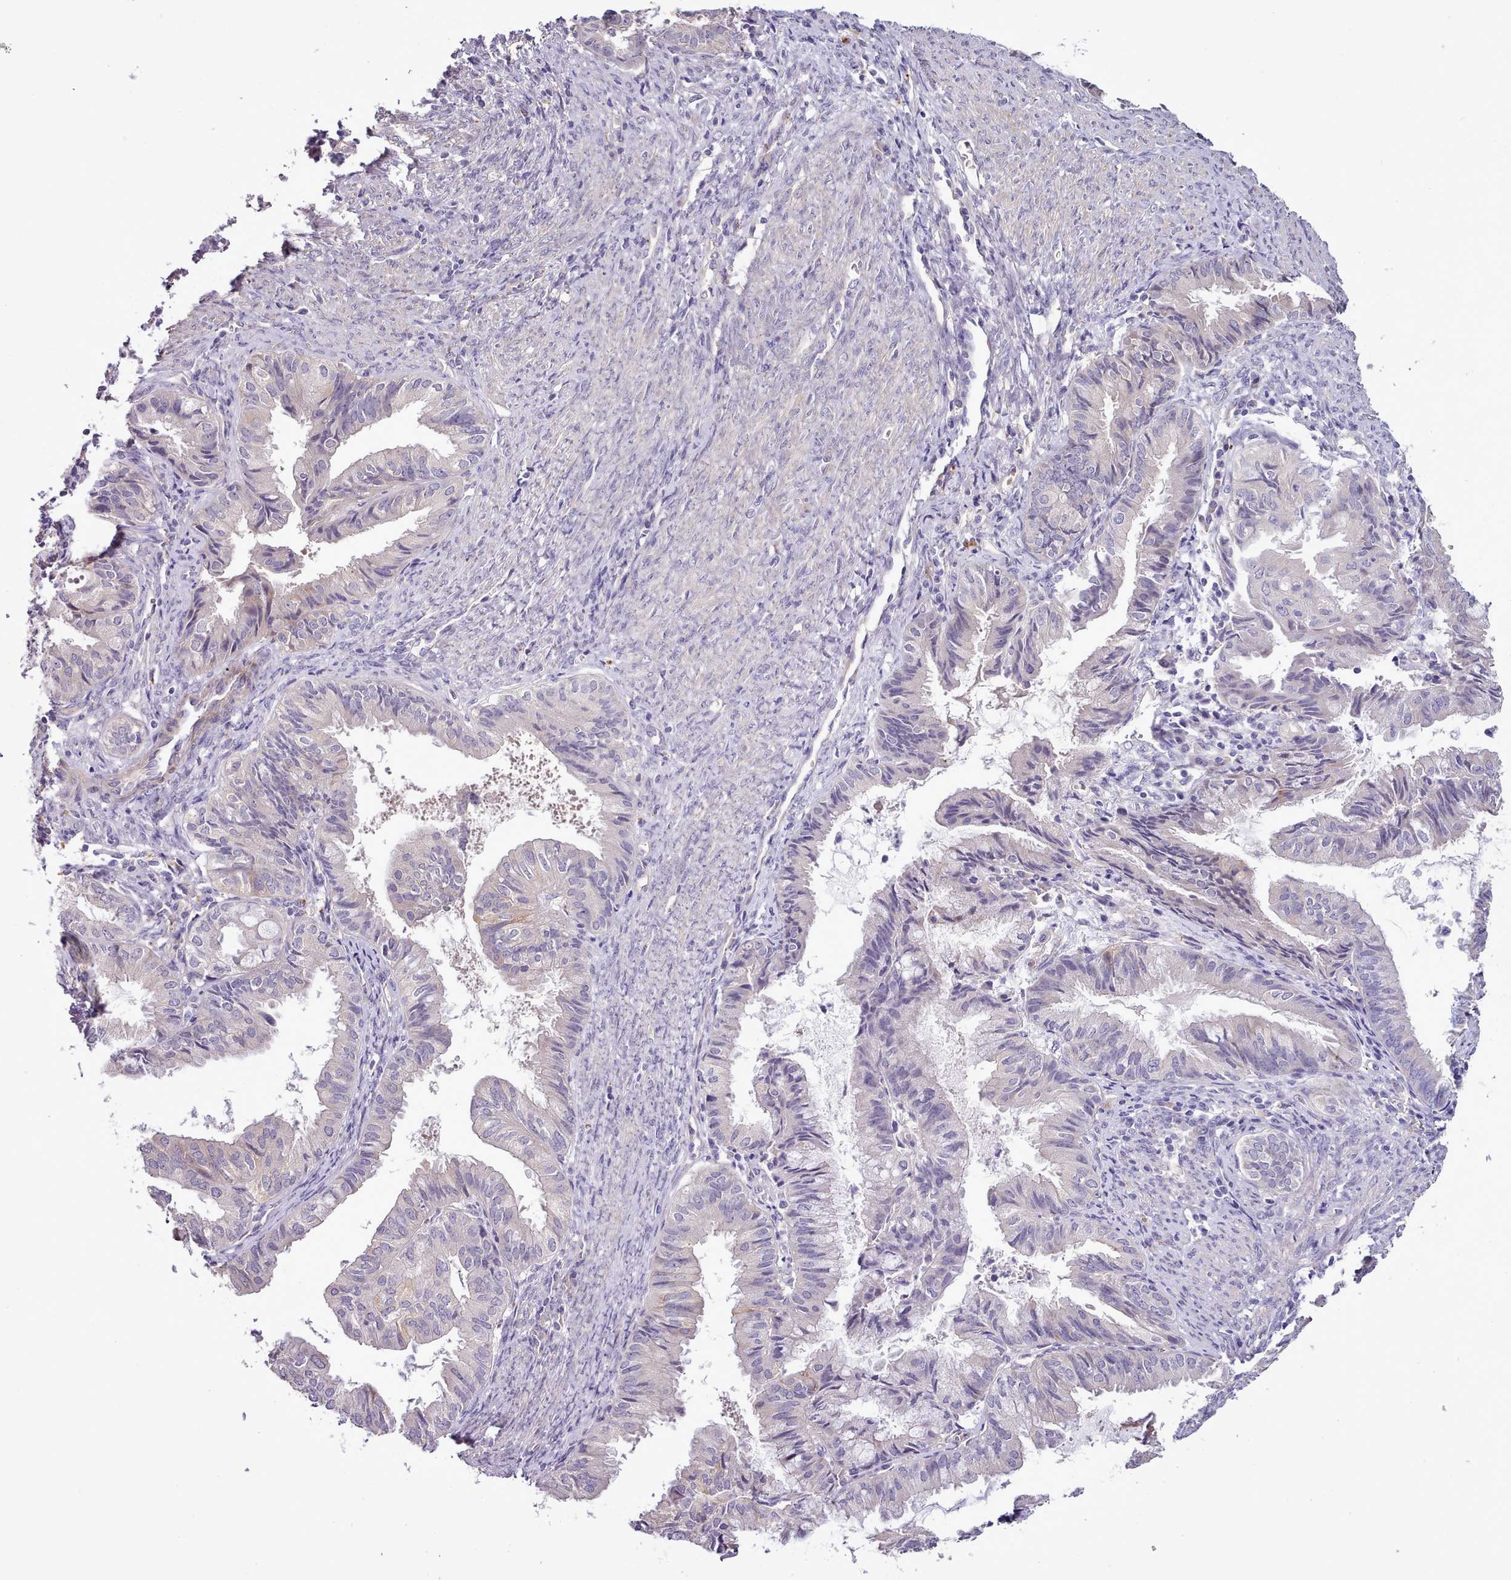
{"staining": {"intensity": "negative", "quantity": "none", "location": "none"}, "tissue": "endometrial cancer", "cell_type": "Tumor cells", "image_type": "cancer", "snomed": [{"axis": "morphology", "description": "Adenocarcinoma, NOS"}, {"axis": "topography", "description": "Endometrium"}], "caption": "Image shows no significant protein staining in tumor cells of endometrial cancer (adenocarcinoma).", "gene": "SETX", "patient": {"sex": "female", "age": 86}}